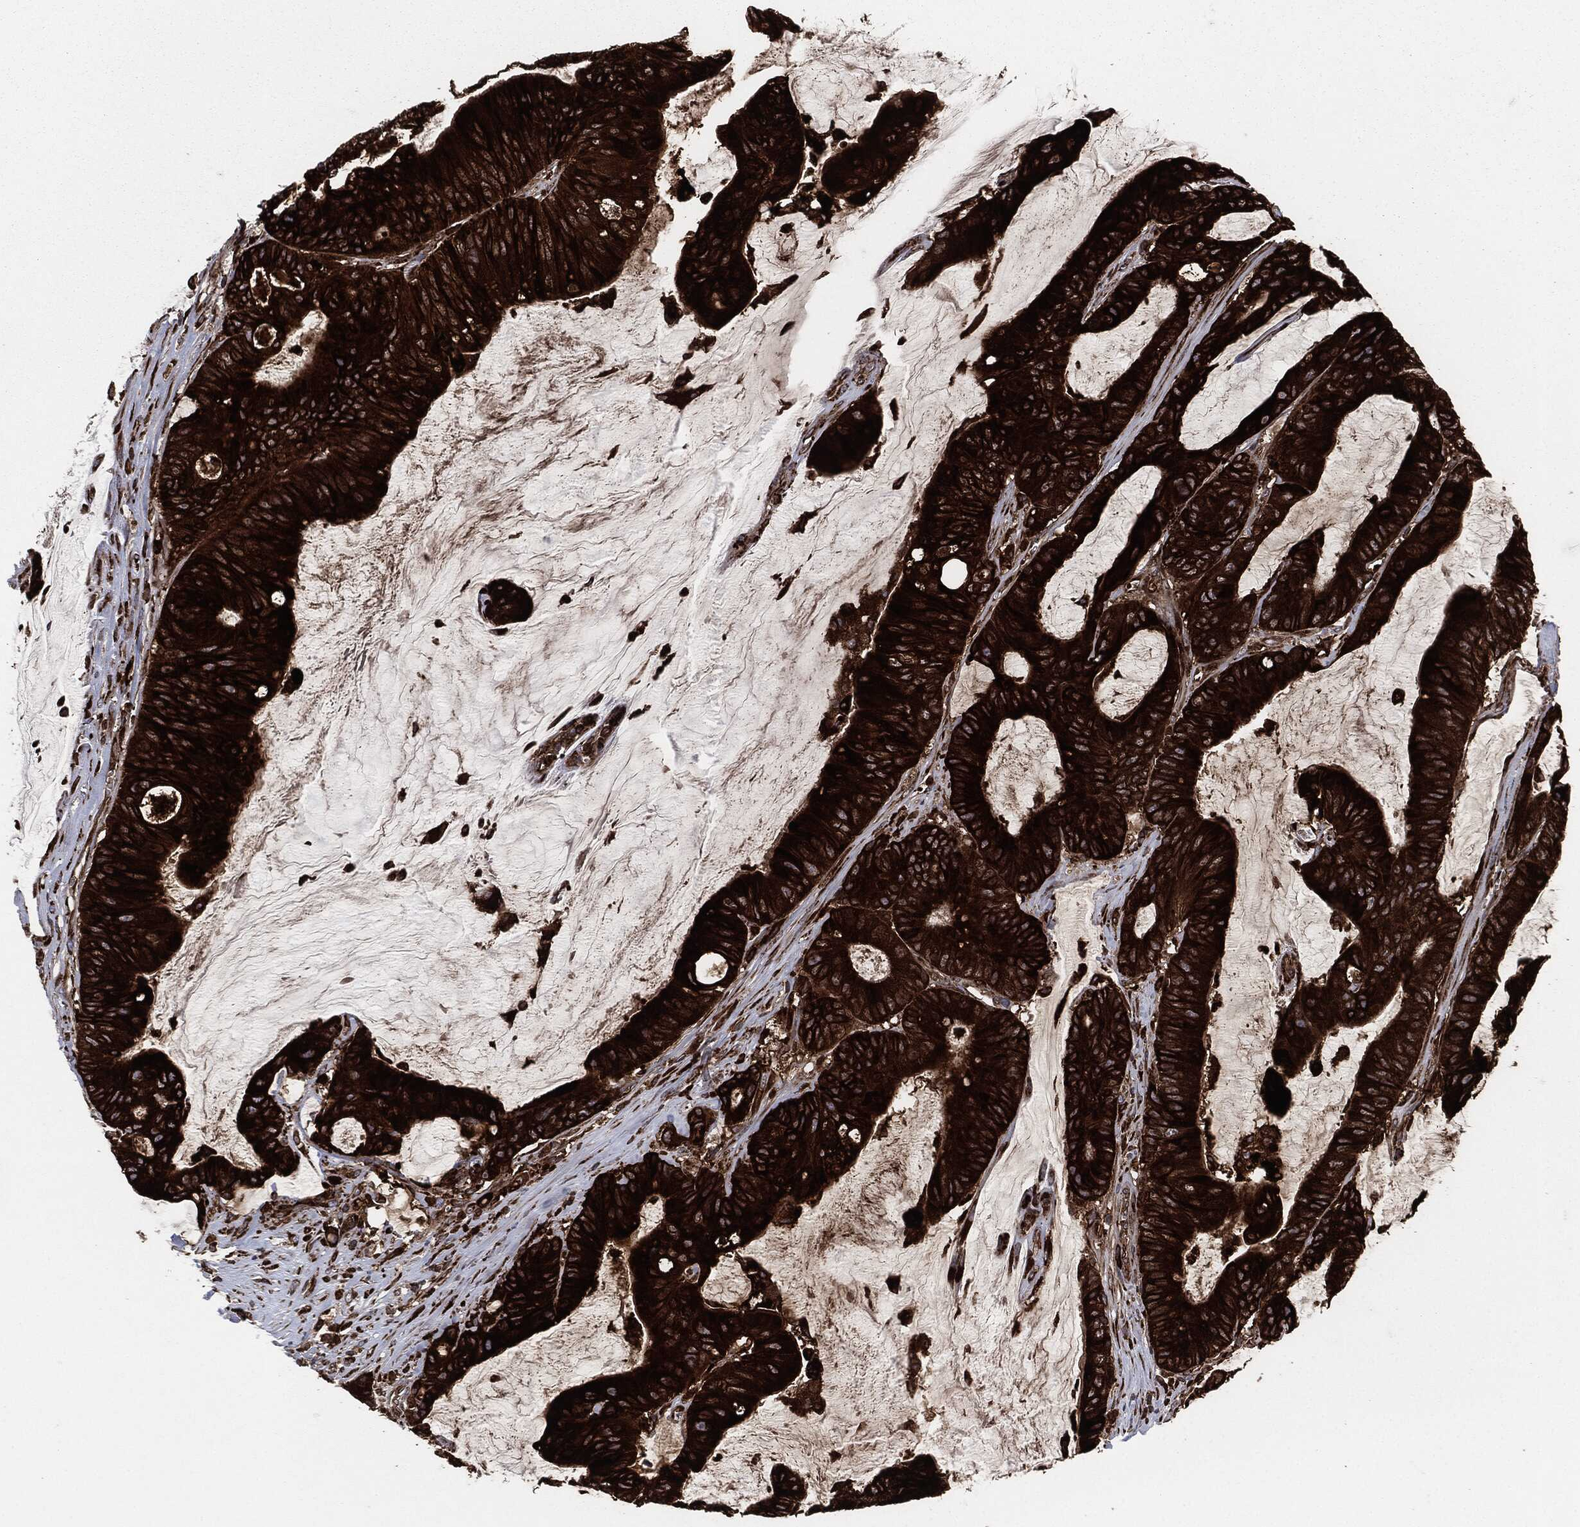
{"staining": {"intensity": "strong", "quantity": ">75%", "location": "cytoplasmic/membranous"}, "tissue": "colorectal cancer", "cell_type": "Tumor cells", "image_type": "cancer", "snomed": [{"axis": "morphology", "description": "Adenocarcinoma, NOS"}, {"axis": "topography", "description": "Colon"}], "caption": "This photomicrograph displays immunohistochemistry (IHC) staining of colorectal adenocarcinoma, with high strong cytoplasmic/membranous expression in about >75% of tumor cells.", "gene": "CALR", "patient": {"sex": "female", "age": 69}}